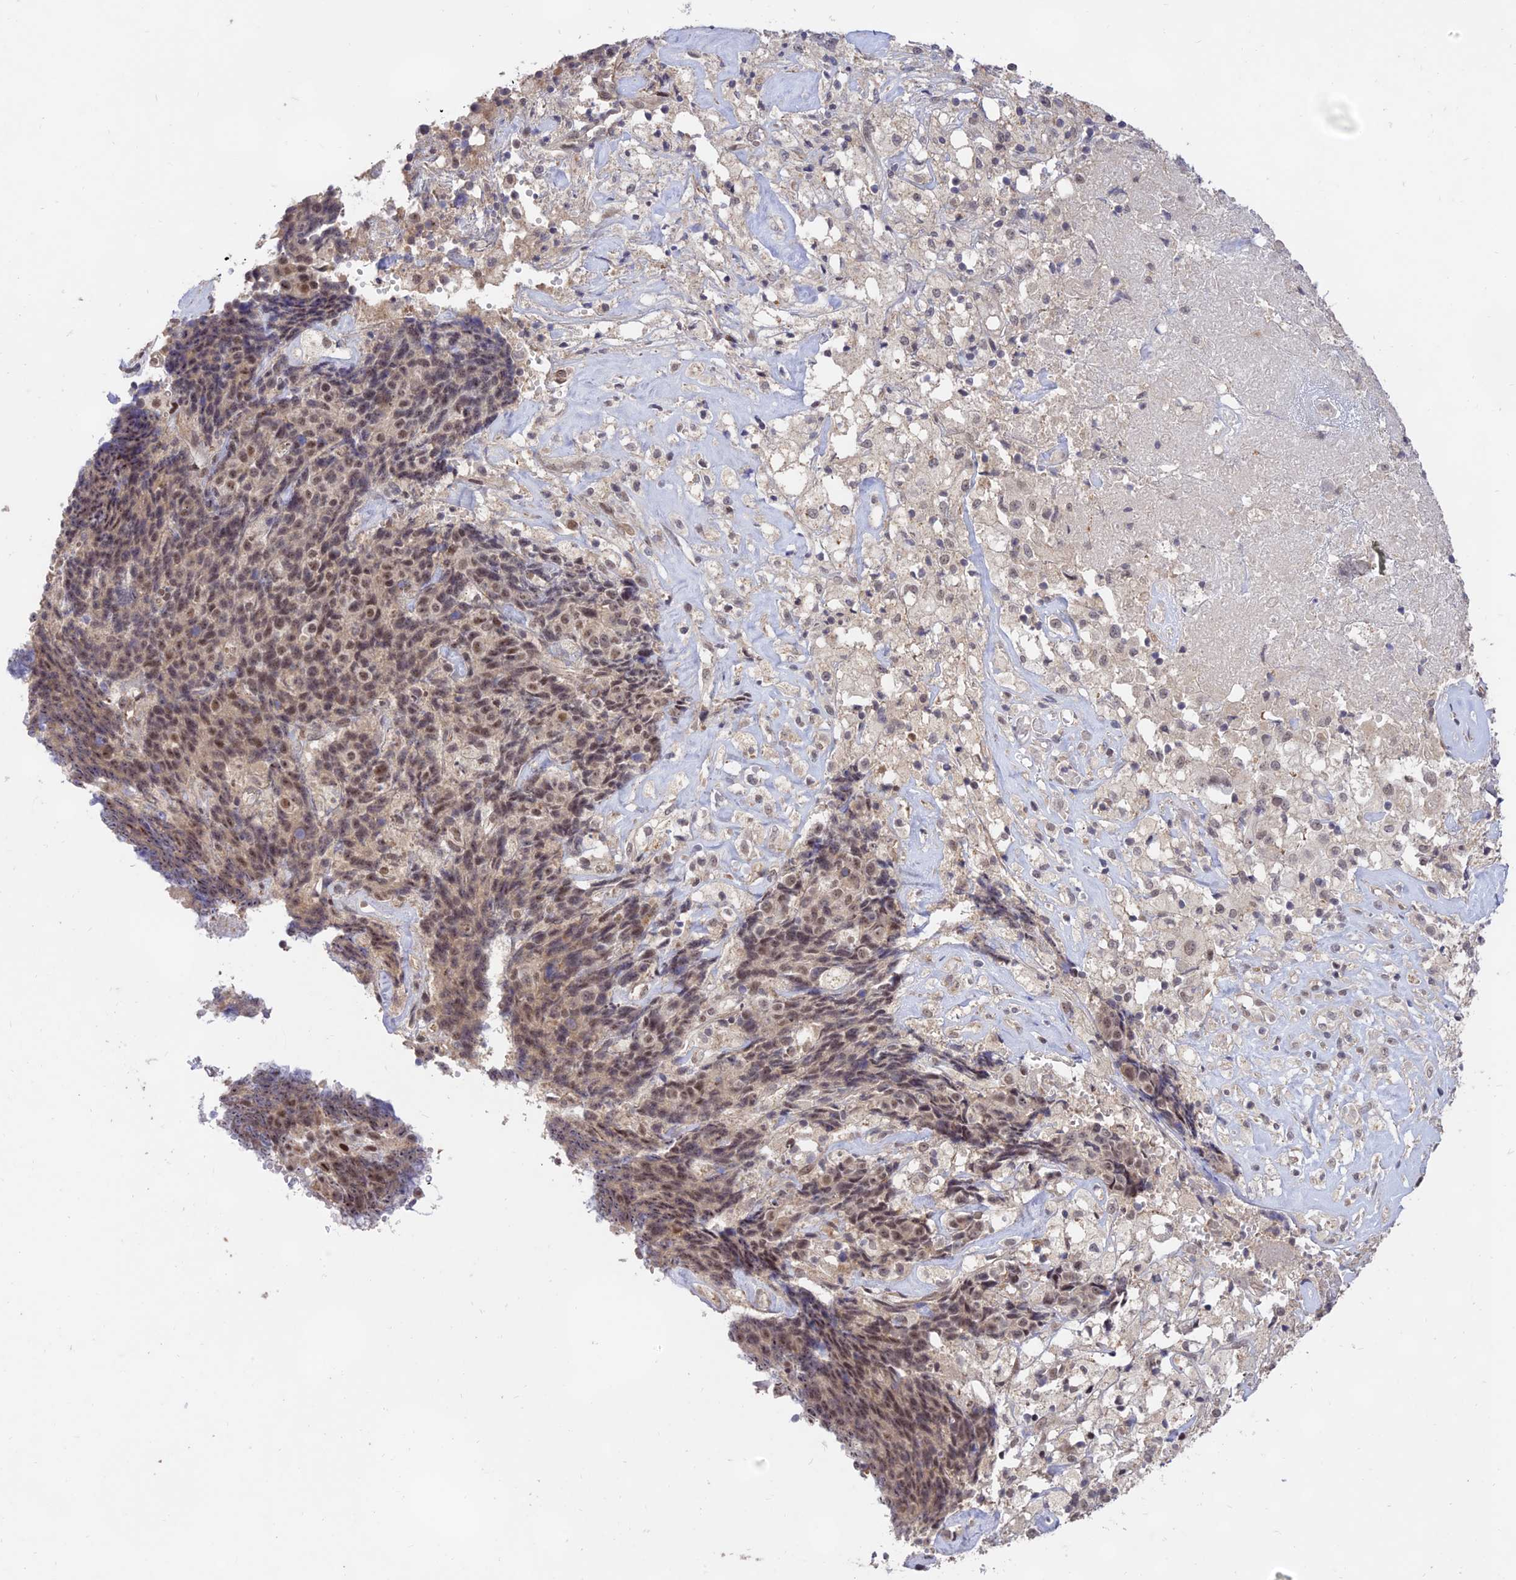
{"staining": {"intensity": "moderate", "quantity": ">75%", "location": "nuclear"}, "tissue": "ovarian cancer", "cell_type": "Tumor cells", "image_type": "cancer", "snomed": [{"axis": "morphology", "description": "Carcinoma, endometroid"}, {"axis": "topography", "description": "Ovary"}], "caption": "DAB (3,3'-diaminobenzidine) immunohistochemical staining of ovarian endometroid carcinoma demonstrates moderate nuclear protein staining in about >75% of tumor cells.", "gene": "ZNF85", "patient": {"sex": "female", "age": 42}}